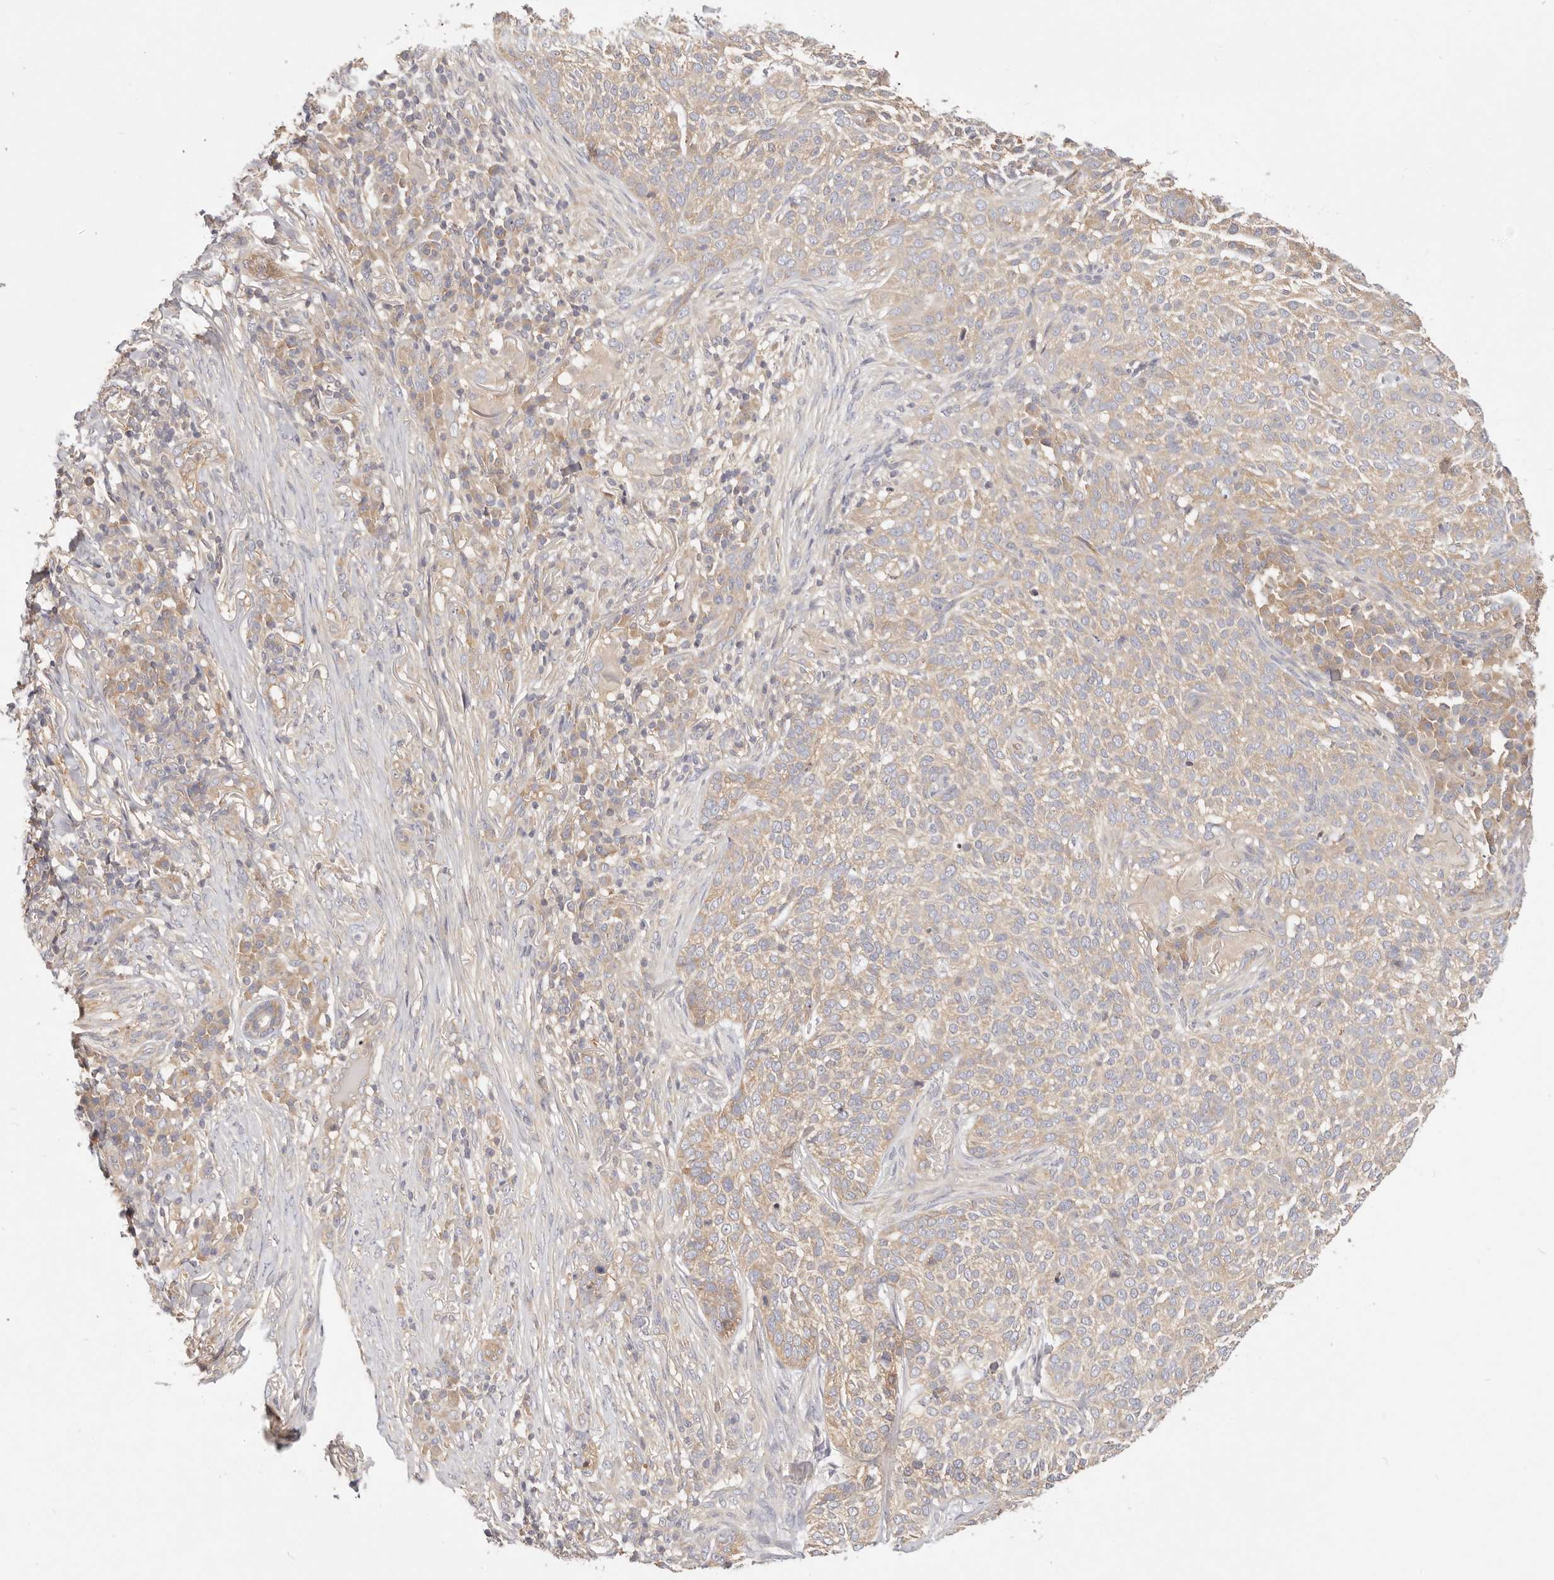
{"staining": {"intensity": "weak", "quantity": ">75%", "location": "cytoplasmic/membranous"}, "tissue": "skin cancer", "cell_type": "Tumor cells", "image_type": "cancer", "snomed": [{"axis": "morphology", "description": "Basal cell carcinoma"}, {"axis": "topography", "description": "Skin"}], "caption": "A photomicrograph of basal cell carcinoma (skin) stained for a protein demonstrates weak cytoplasmic/membranous brown staining in tumor cells.", "gene": "KCMF1", "patient": {"sex": "female", "age": 64}}